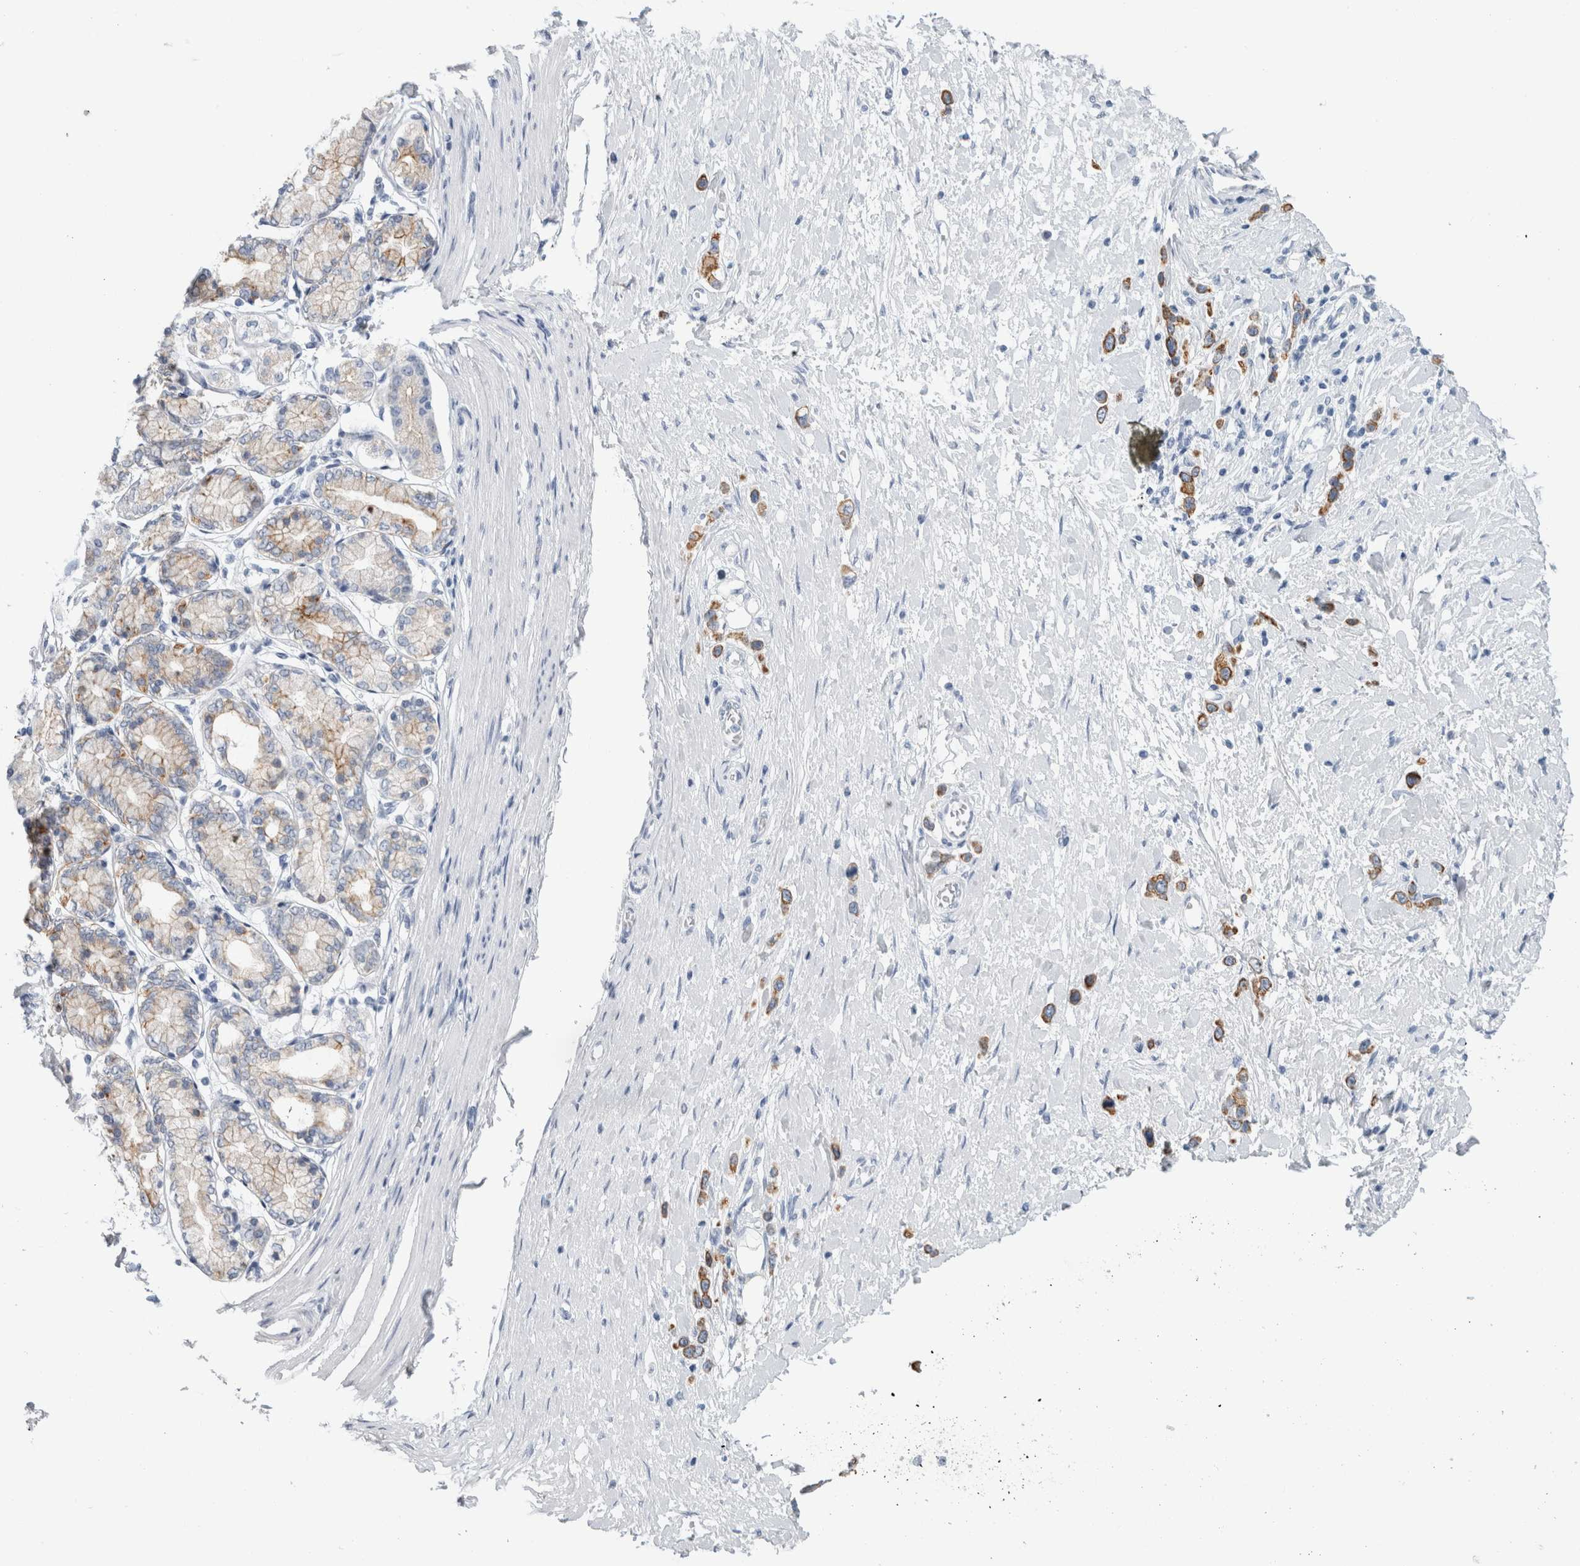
{"staining": {"intensity": "moderate", "quantity": ">75%", "location": "cytoplasmic/membranous"}, "tissue": "stomach cancer", "cell_type": "Tumor cells", "image_type": "cancer", "snomed": [{"axis": "morphology", "description": "Adenocarcinoma, NOS"}, {"axis": "topography", "description": "Stomach"}], "caption": "Immunohistochemical staining of stomach adenocarcinoma shows medium levels of moderate cytoplasmic/membranous expression in approximately >75% of tumor cells.", "gene": "RPH3AL", "patient": {"sex": "female", "age": 65}}